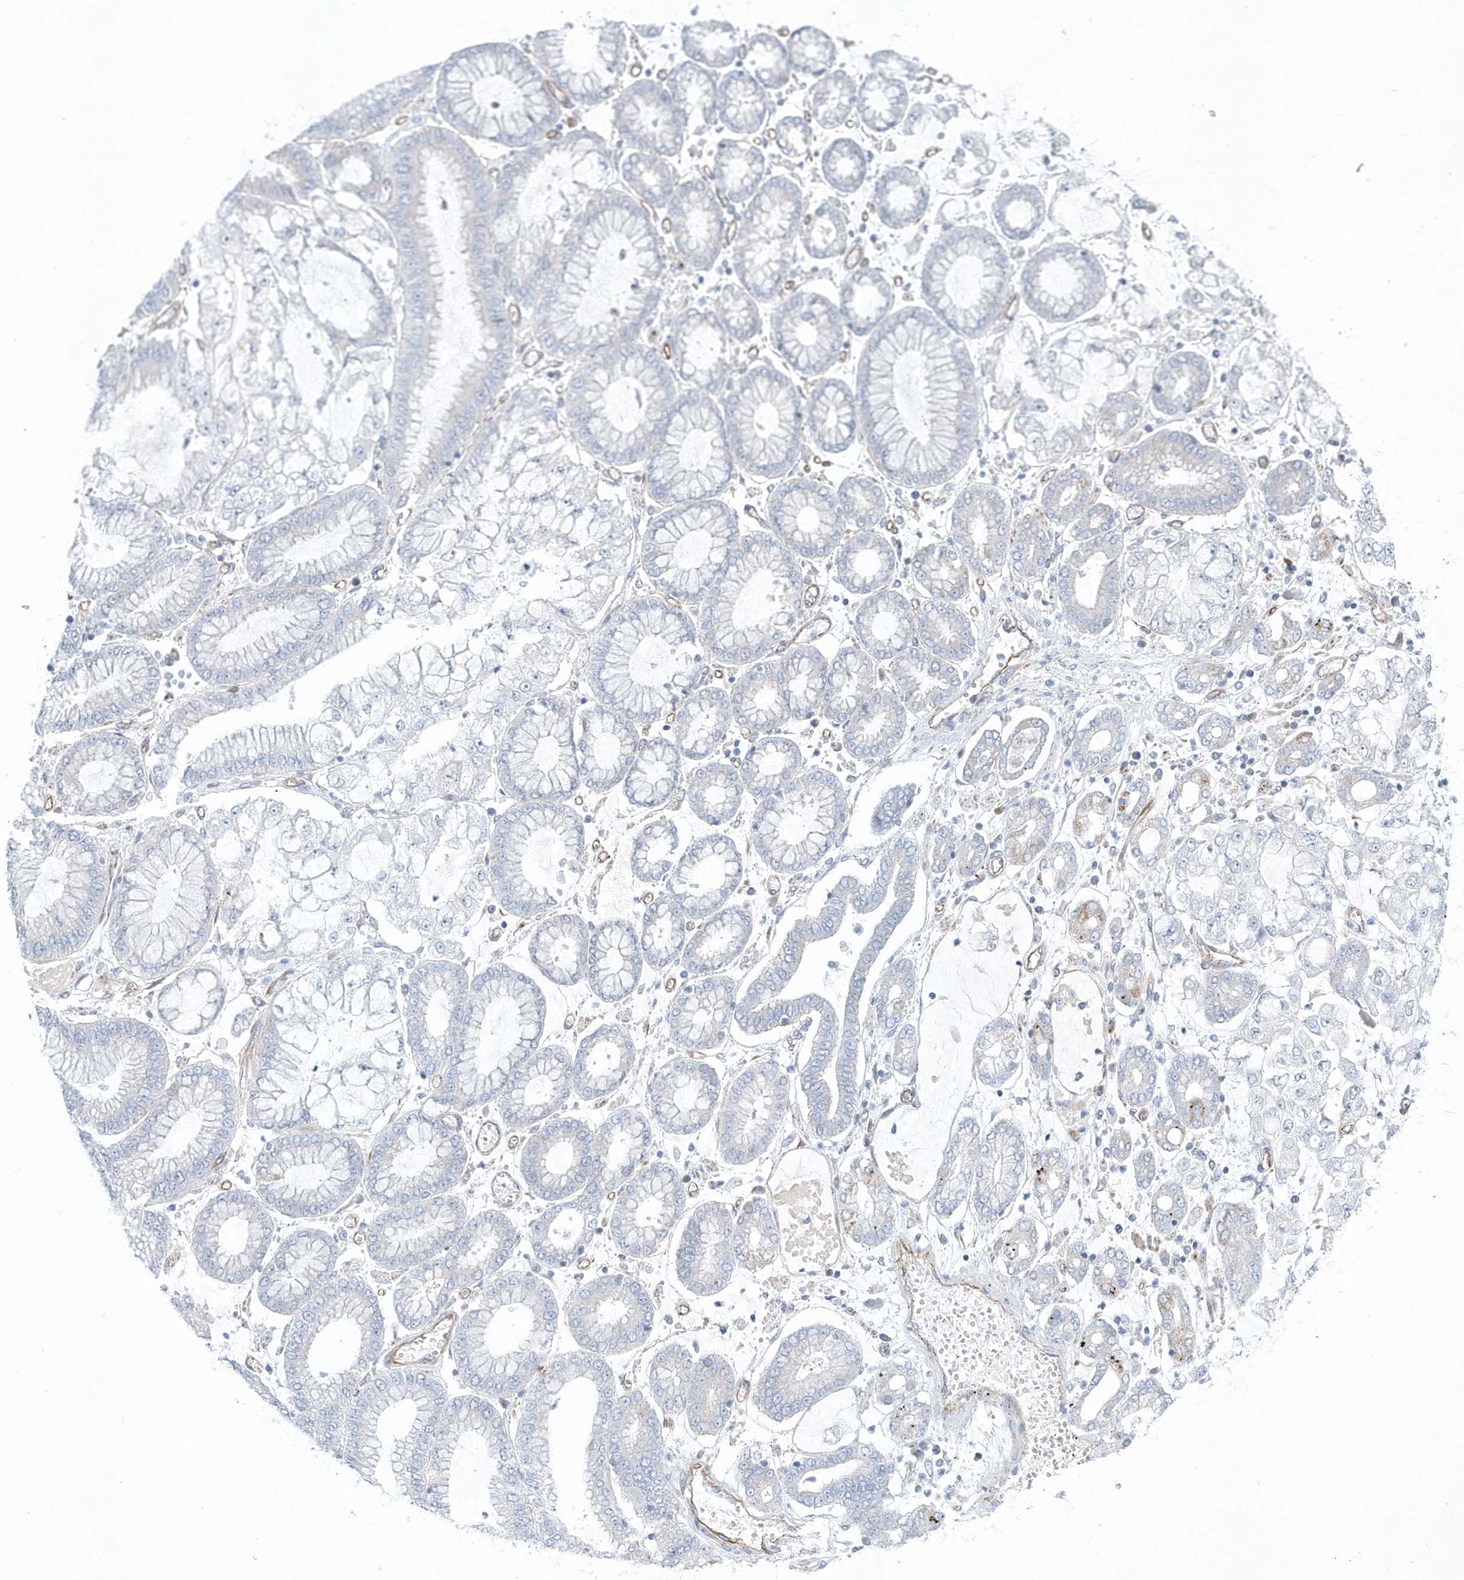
{"staining": {"intensity": "negative", "quantity": "none", "location": "none"}, "tissue": "stomach cancer", "cell_type": "Tumor cells", "image_type": "cancer", "snomed": [{"axis": "morphology", "description": "Adenocarcinoma, NOS"}, {"axis": "topography", "description": "Stomach"}], "caption": "Immunohistochemistry image of human stomach cancer stained for a protein (brown), which reveals no staining in tumor cells.", "gene": "GPR152", "patient": {"sex": "male", "age": 76}}